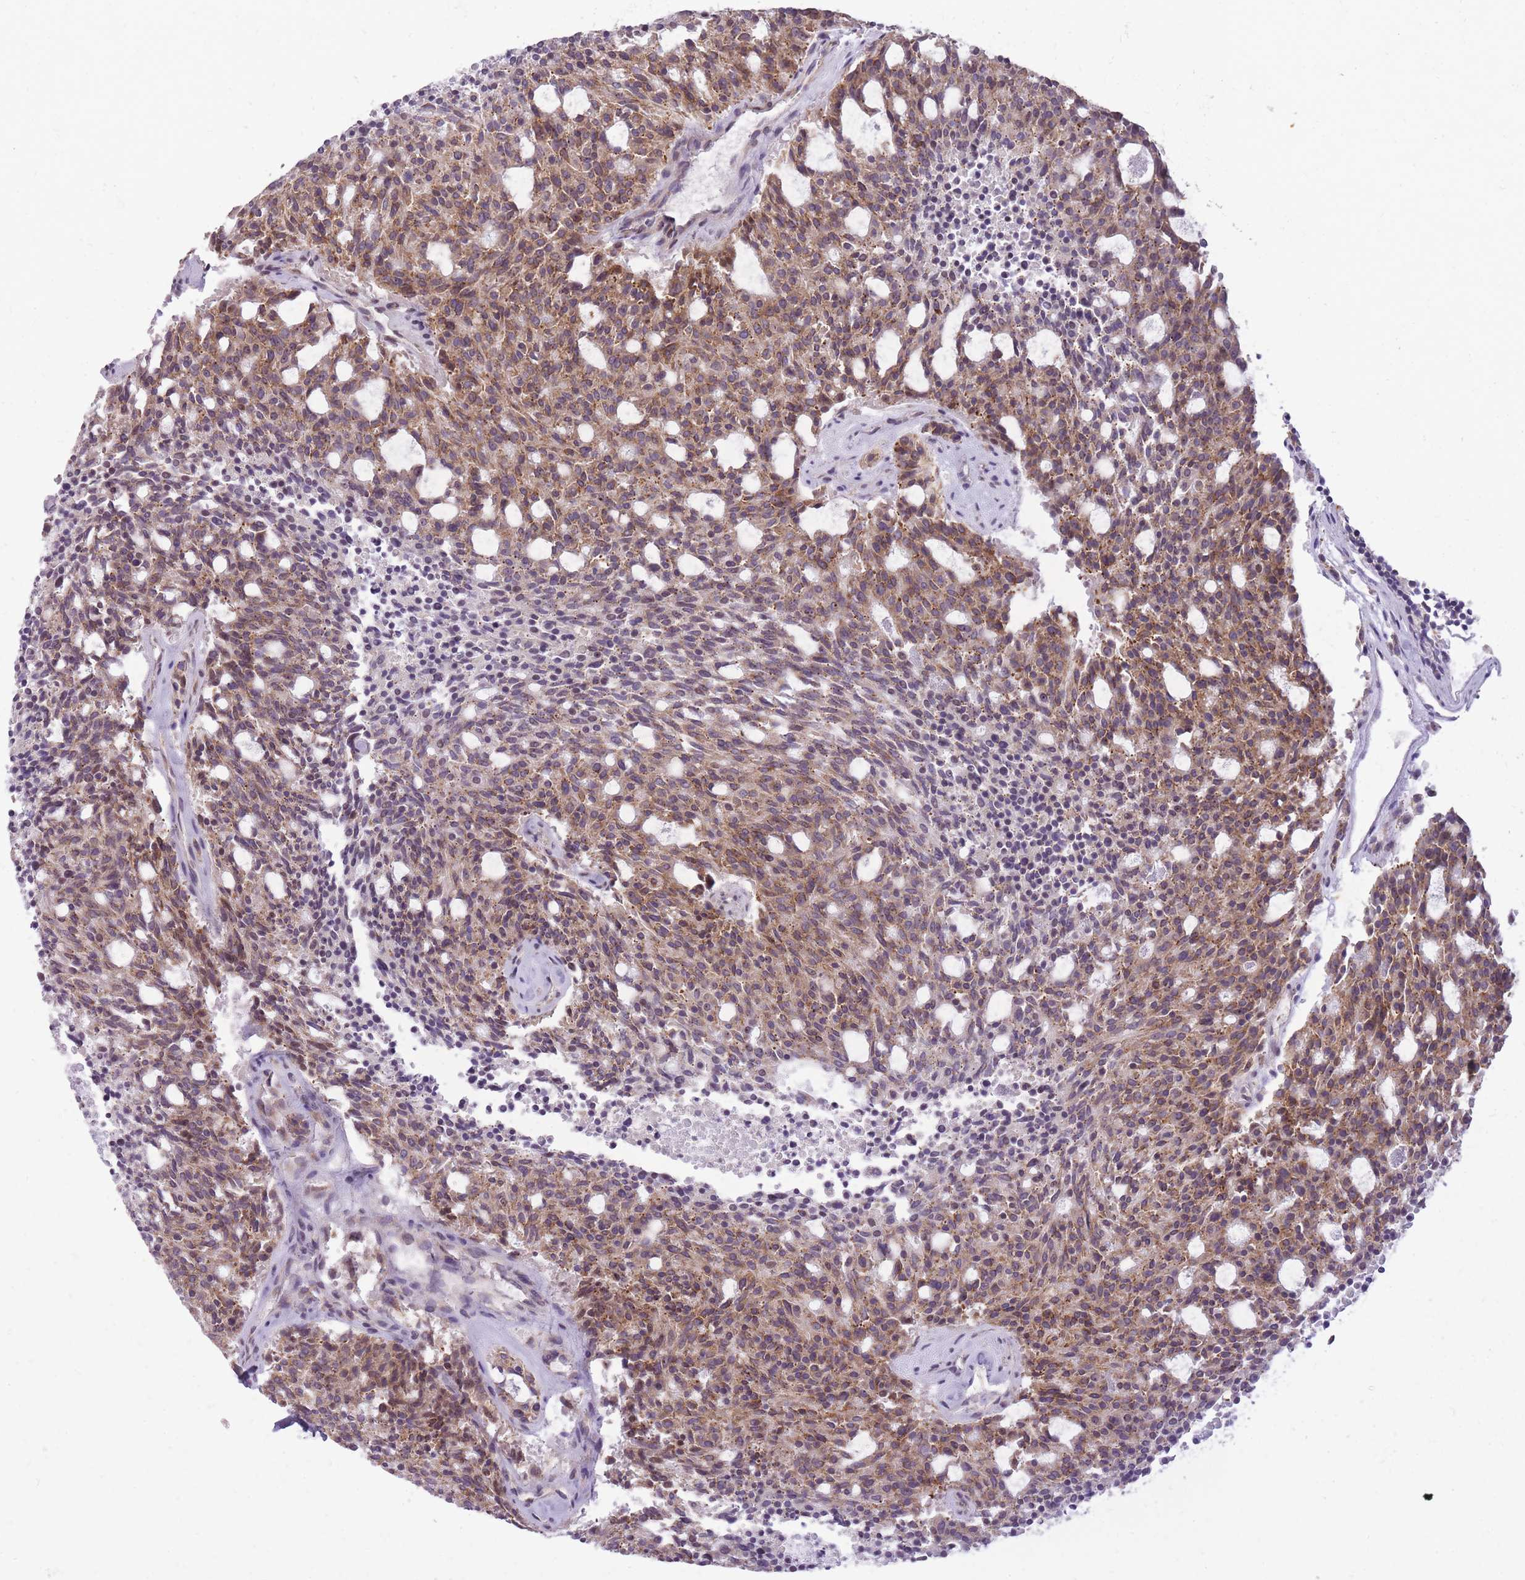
{"staining": {"intensity": "moderate", "quantity": ">75%", "location": "cytoplasmic/membranous"}, "tissue": "carcinoid", "cell_type": "Tumor cells", "image_type": "cancer", "snomed": [{"axis": "morphology", "description": "Carcinoid, malignant, NOS"}, {"axis": "topography", "description": "Pancreas"}], "caption": "Immunohistochemistry (IHC) of carcinoid exhibits medium levels of moderate cytoplasmic/membranous staining in approximately >75% of tumor cells. (DAB (3,3'-diaminobenzidine) IHC with brightfield microscopy, high magnification).", "gene": "TIGD1", "patient": {"sex": "female", "age": 54}}